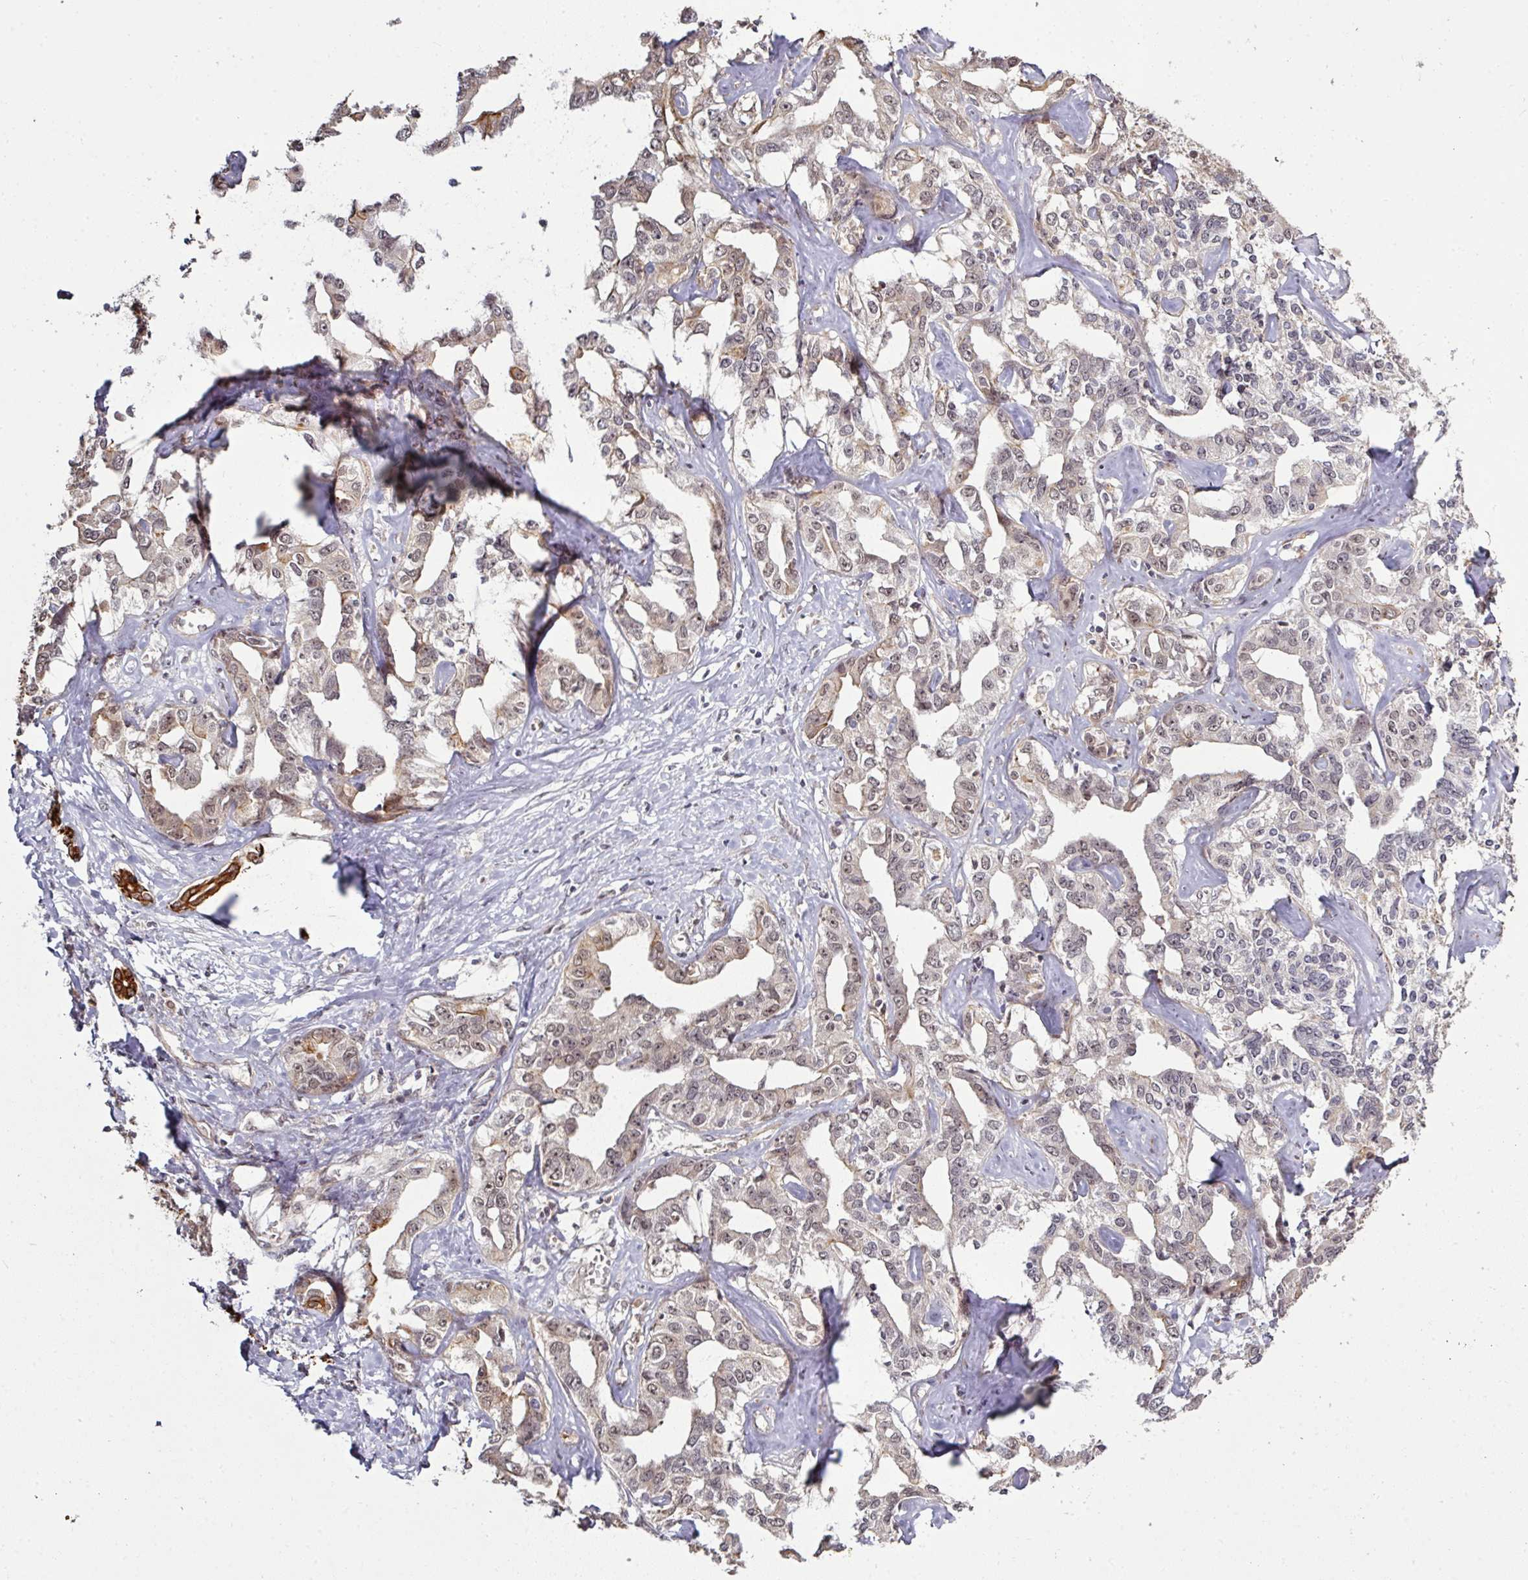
{"staining": {"intensity": "weak", "quantity": "25%-75%", "location": "nuclear"}, "tissue": "liver cancer", "cell_type": "Tumor cells", "image_type": "cancer", "snomed": [{"axis": "morphology", "description": "Cholangiocarcinoma"}, {"axis": "topography", "description": "Liver"}], "caption": "A brown stain highlights weak nuclear staining of a protein in human liver cancer tumor cells.", "gene": "GTF2H3", "patient": {"sex": "male", "age": 59}}